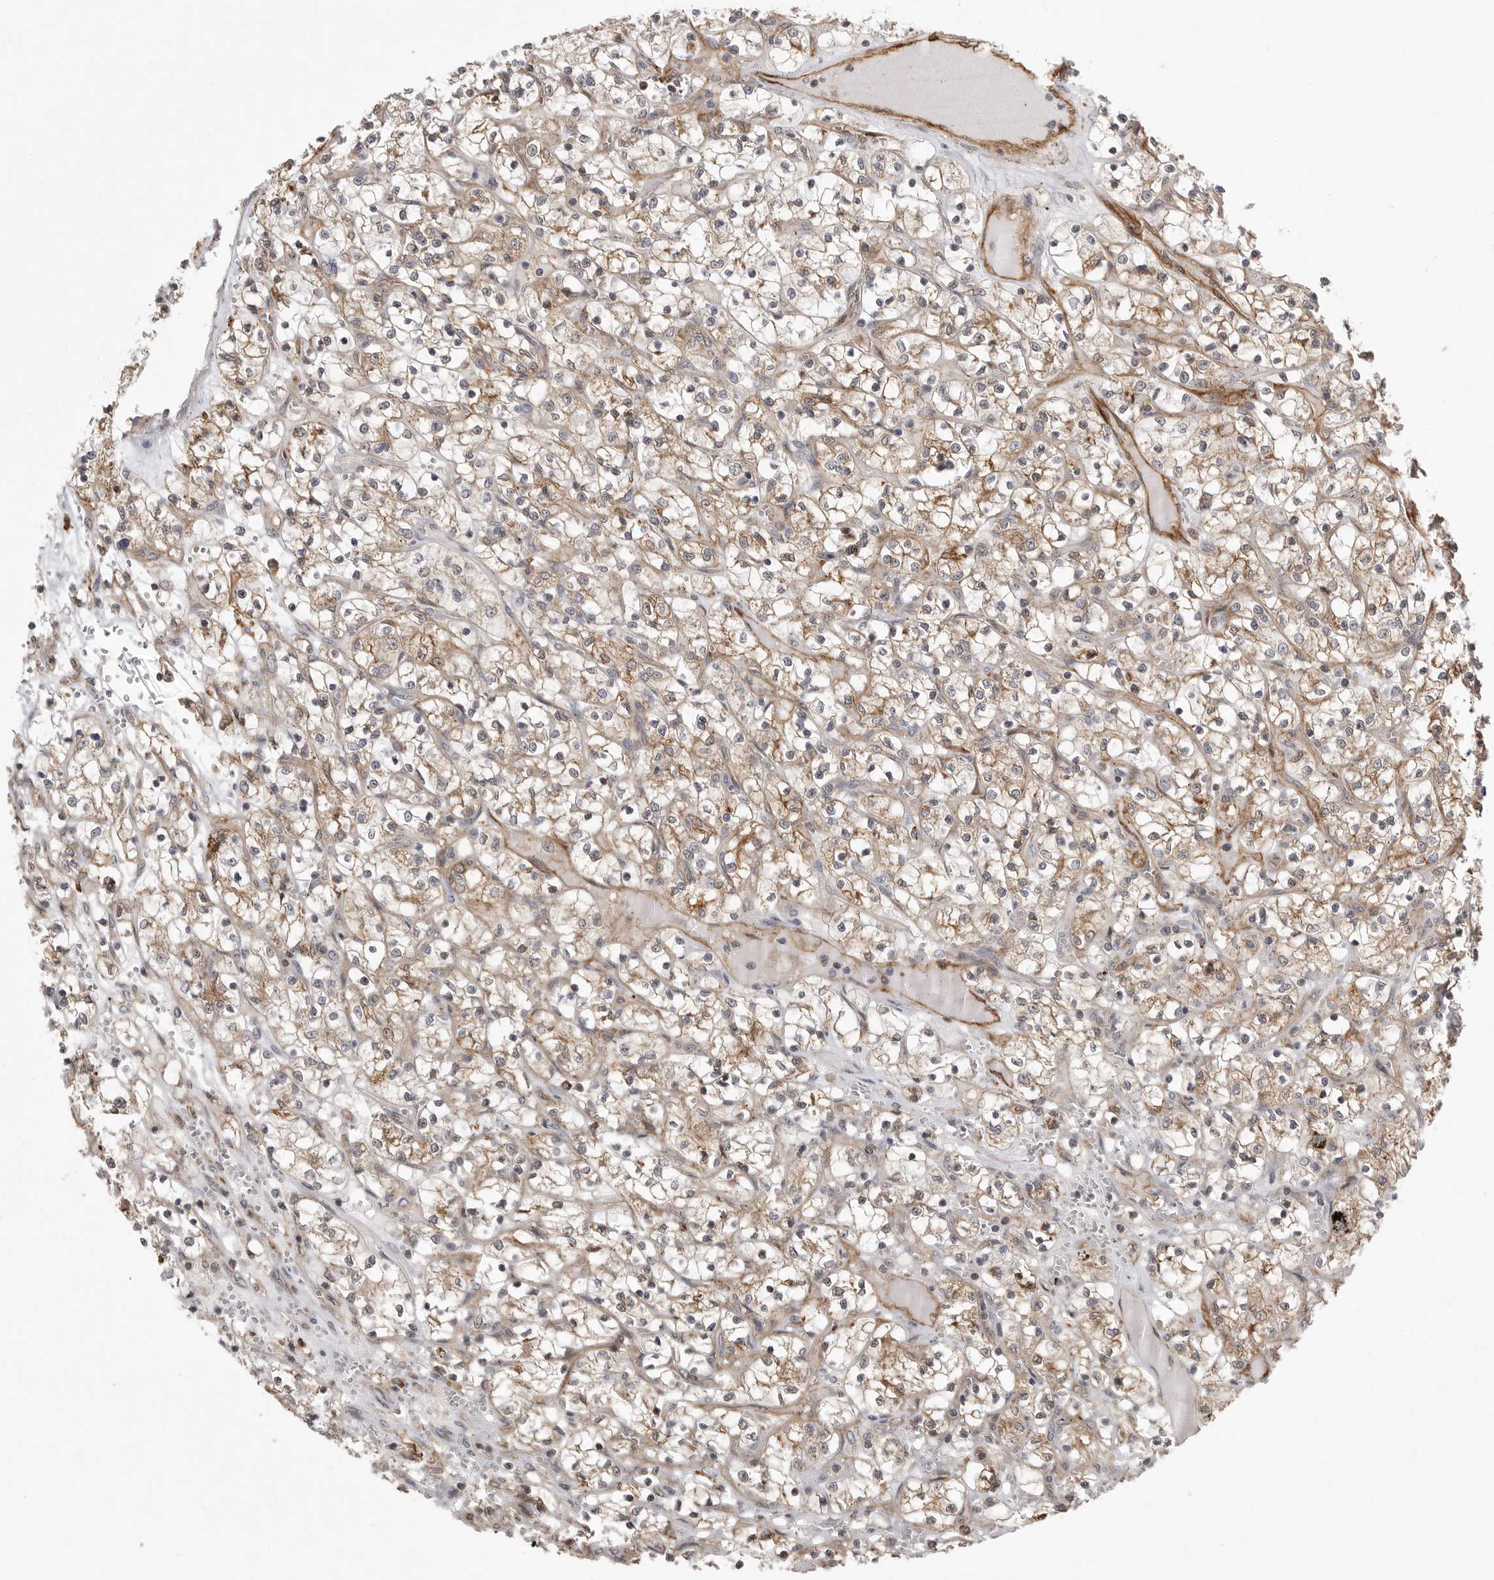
{"staining": {"intensity": "moderate", "quantity": ">75%", "location": "cytoplasmic/membranous"}, "tissue": "renal cancer", "cell_type": "Tumor cells", "image_type": "cancer", "snomed": [{"axis": "morphology", "description": "Adenocarcinoma, NOS"}, {"axis": "topography", "description": "Kidney"}], "caption": "Protein staining exhibits moderate cytoplasmic/membranous staining in approximately >75% of tumor cells in renal cancer (adenocarcinoma).", "gene": "NECTIN1", "patient": {"sex": "female", "age": 69}}